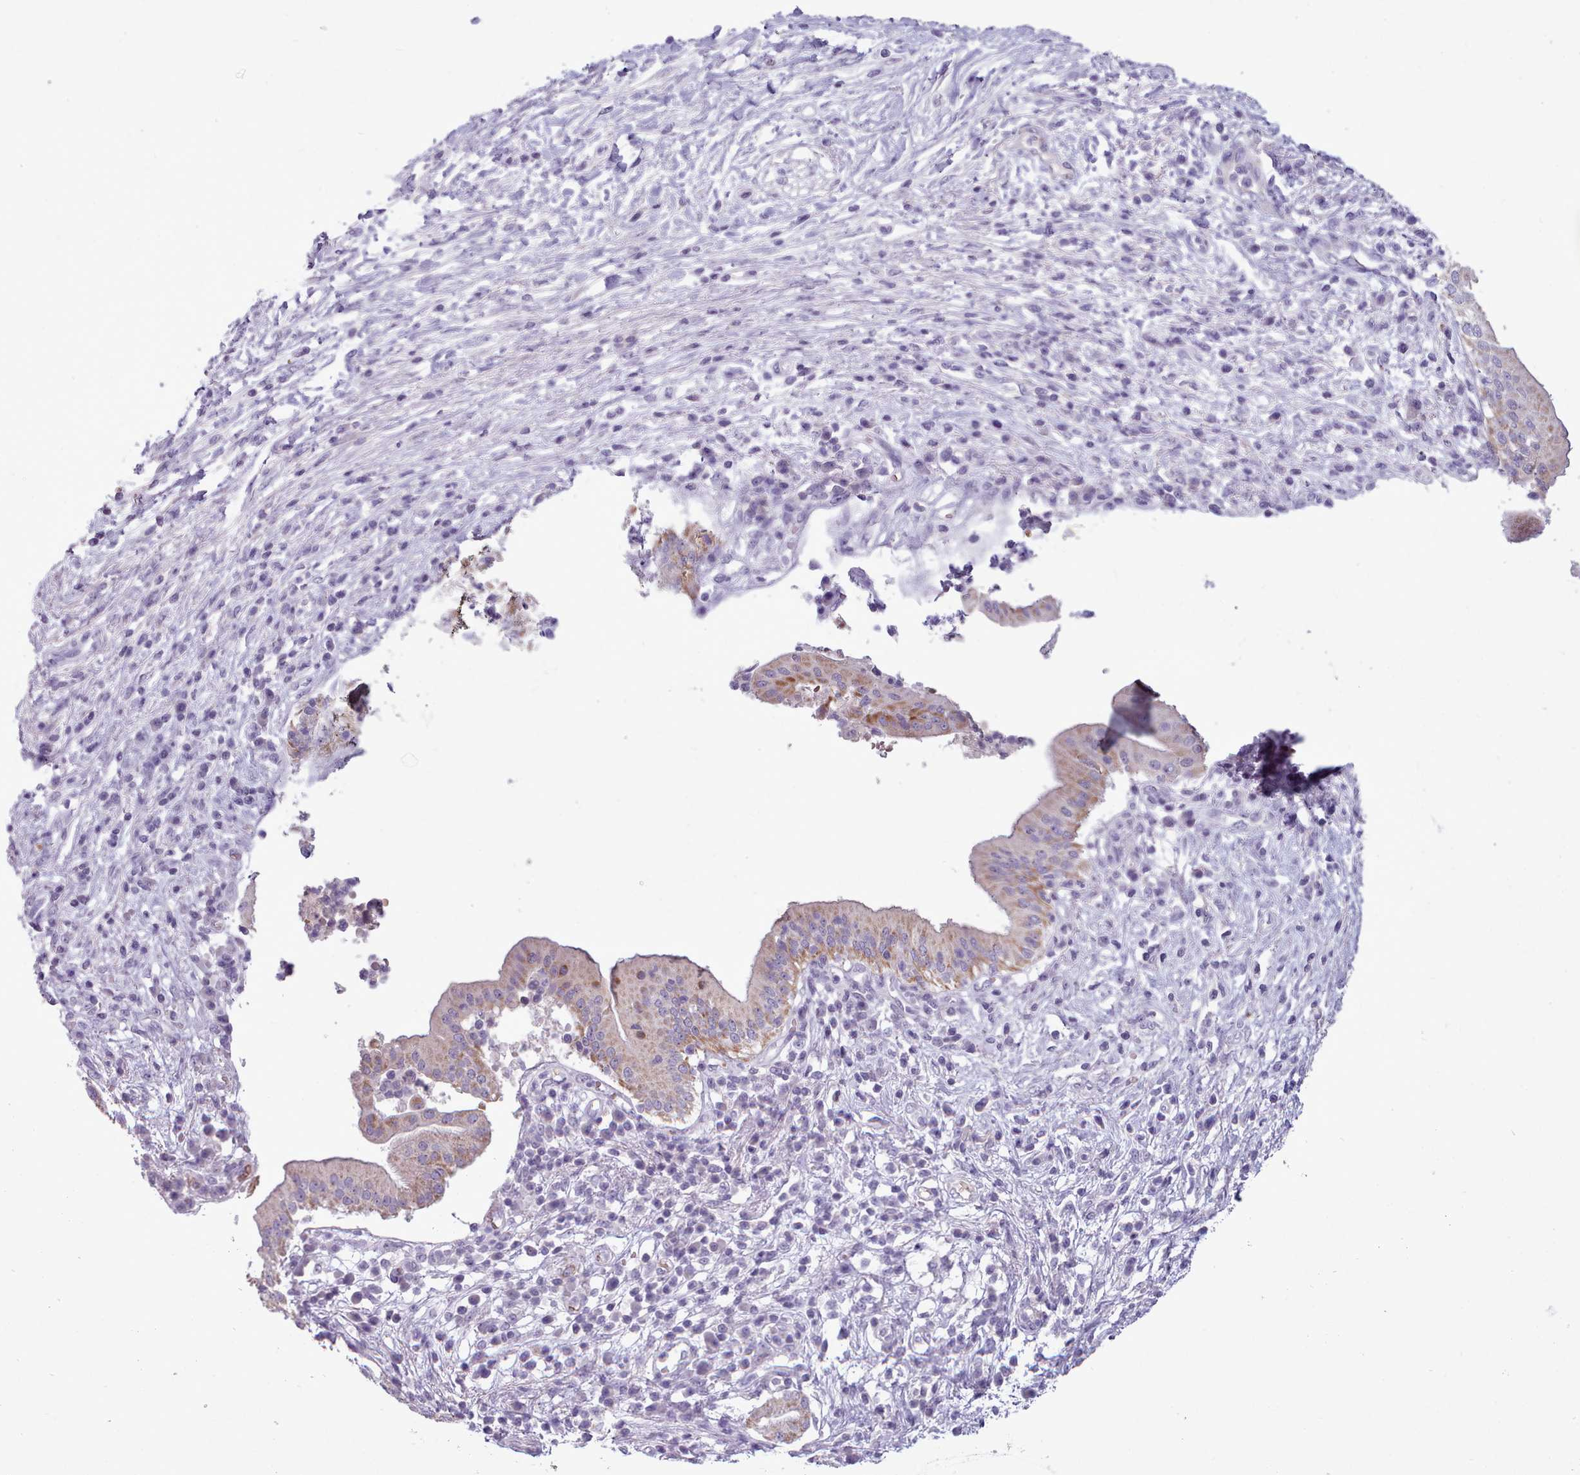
{"staining": {"intensity": "moderate", "quantity": "<25%", "location": "cytoplasmic/membranous"}, "tissue": "pancreatic cancer", "cell_type": "Tumor cells", "image_type": "cancer", "snomed": [{"axis": "morphology", "description": "Adenocarcinoma, NOS"}, {"axis": "topography", "description": "Pancreas"}], "caption": "Protein staining by immunohistochemistry displays moderate cytoplasmic/membranous positivity in approximately <25% of tumor cells in pancreatic cancer (adenocarcinoma).", "gene": "AK4", "patient": {"sex": "male", "age": 68}}